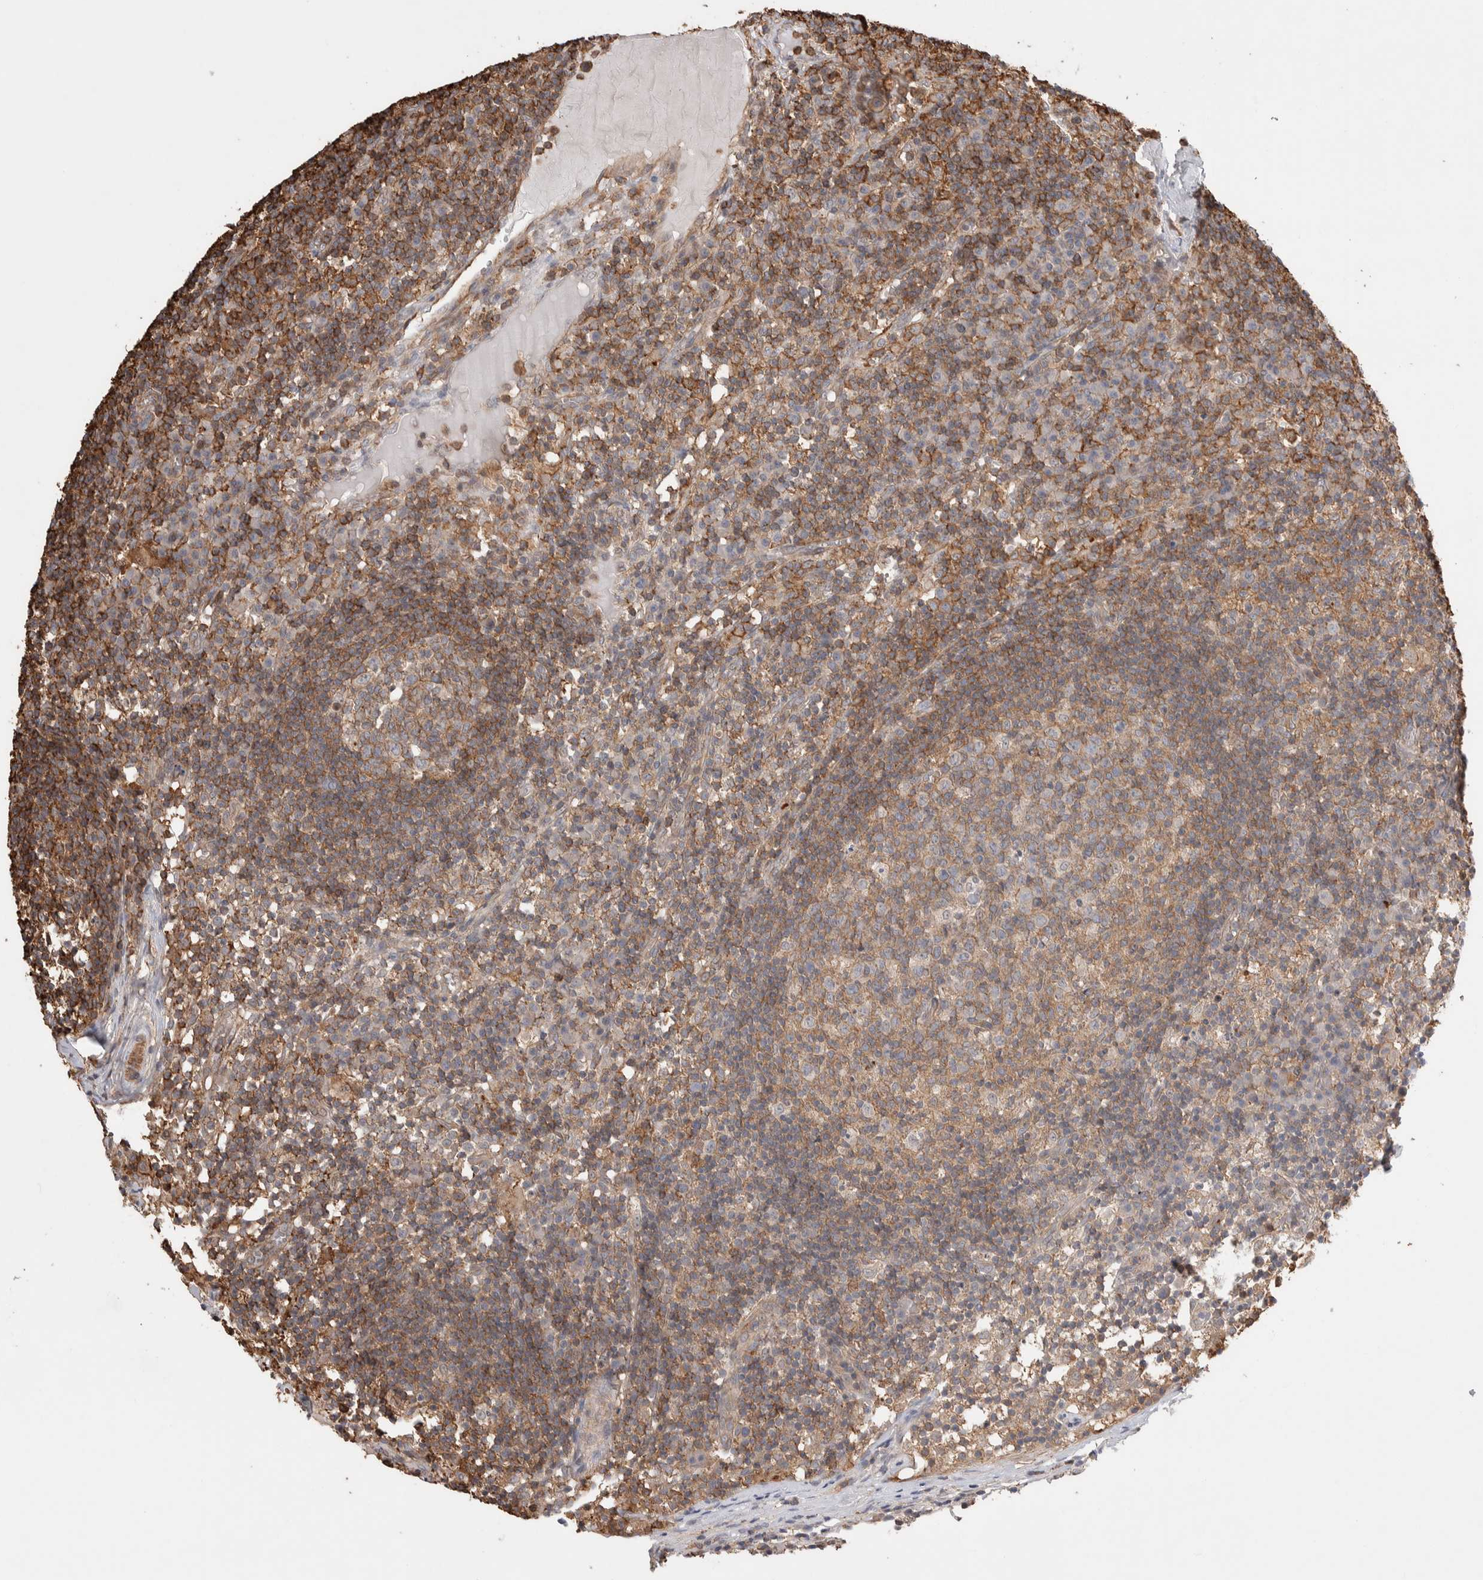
{"staining": {"intensity": "moderate", "quantity": "25%-75%", "location": "cytoplasmic/membranous"}, "tissue": "lymph node", "cell_type": "Germinal center cells", "image_type": "normal", "snomed": [{"axis": "morphology", "description": "Normal tissue, NOS"}, {"axis": "morphology", "description": "Inflammation, NOS"}, {"axis": "topography", "description": "Lymph node"}], "caption": "High-power microscopy captured an immunohistochemistry (IHC) histopathology image of unremarkable lymph node, revealing moderate cytoplasmic/membranous staining in about 25%-75% of germinal center cells.", "gene": "ZNF704", "patient": {"sex": "male", "age": 55}}